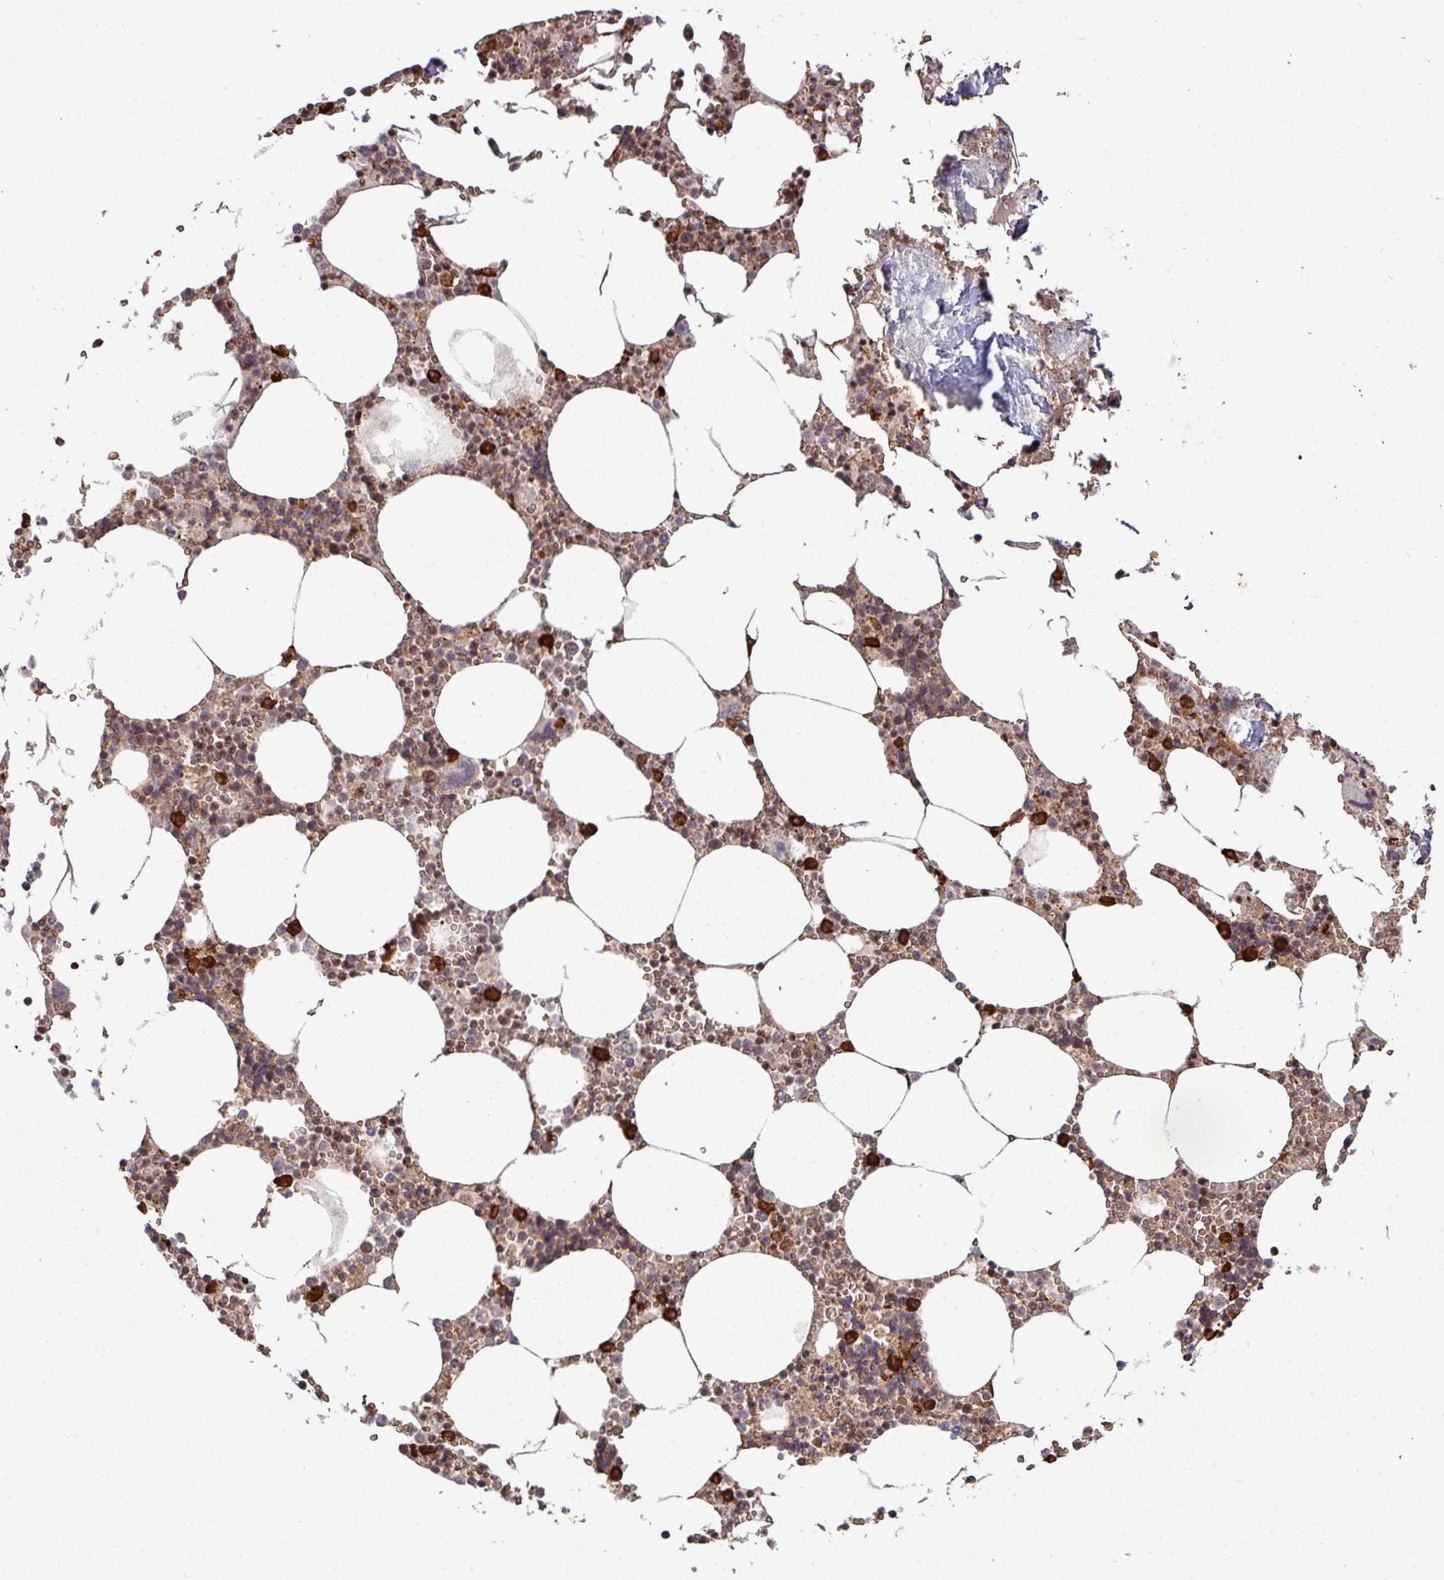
{"staining": {"intensity": "strong", "quantity": "<25%", "location": "cytoplasmic/membranous"}, "tissue": "bone marrow", "cell_type": "Hematopoietic cells", "image_type": "normal", "snomed": [{"axis": "morphology", "description": "Normal tissue, NOS"}, {"axis": "topography", "description": "Bone marrow"}], "caption": "Immunohistochemical staining of unremarkable human bone marrow reveals <25% levels of strong cytoplasmic/membranous protein staining in about <25% of hematopoietic cells. (Stains: DAB (3,3'-diaminobenzidine) in brown, nuclei in blue, Microscopy: brightfield microscopy at high magnification).", "gene": "PHF23", "patient": {"sex": "male", "age": 54}}